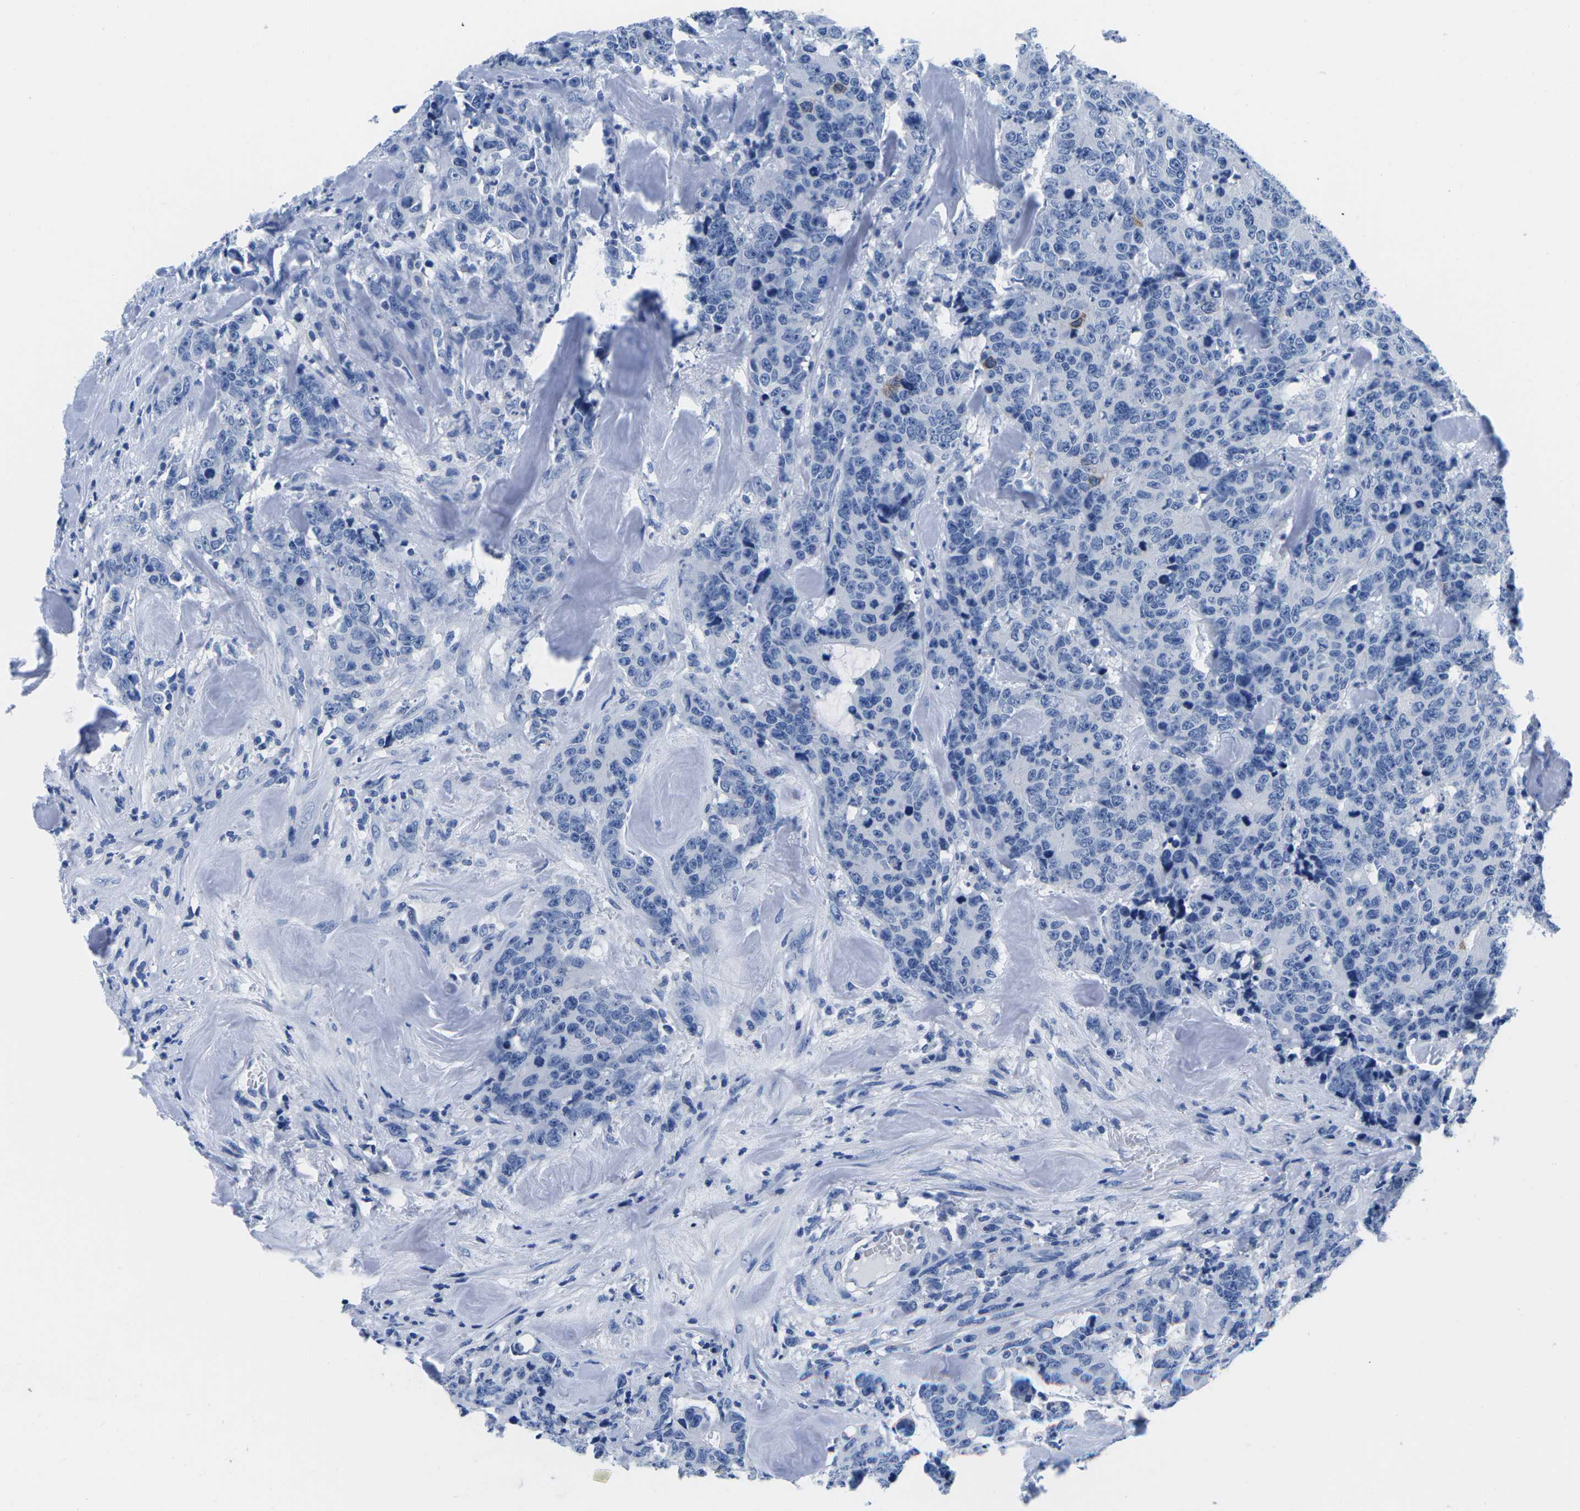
{"staining": {"intensity": "negative", "quantity": "none", "location": "none"}, "tissue": "colorectal cancer", "cell_type": "Tumor cells", "image_type": "cancer", "snomed": [{"axis": "morphology", "description": "Adenocarcinoma, NOS"}, {"axis": "topography", "description": "Colon"}], "caption": "Image shows no protein expression in tumor cells of colorectal adenocarcinoma tissue.", "gene": "CYP1A2", "patient": {"sex": "female", "age": 86}}